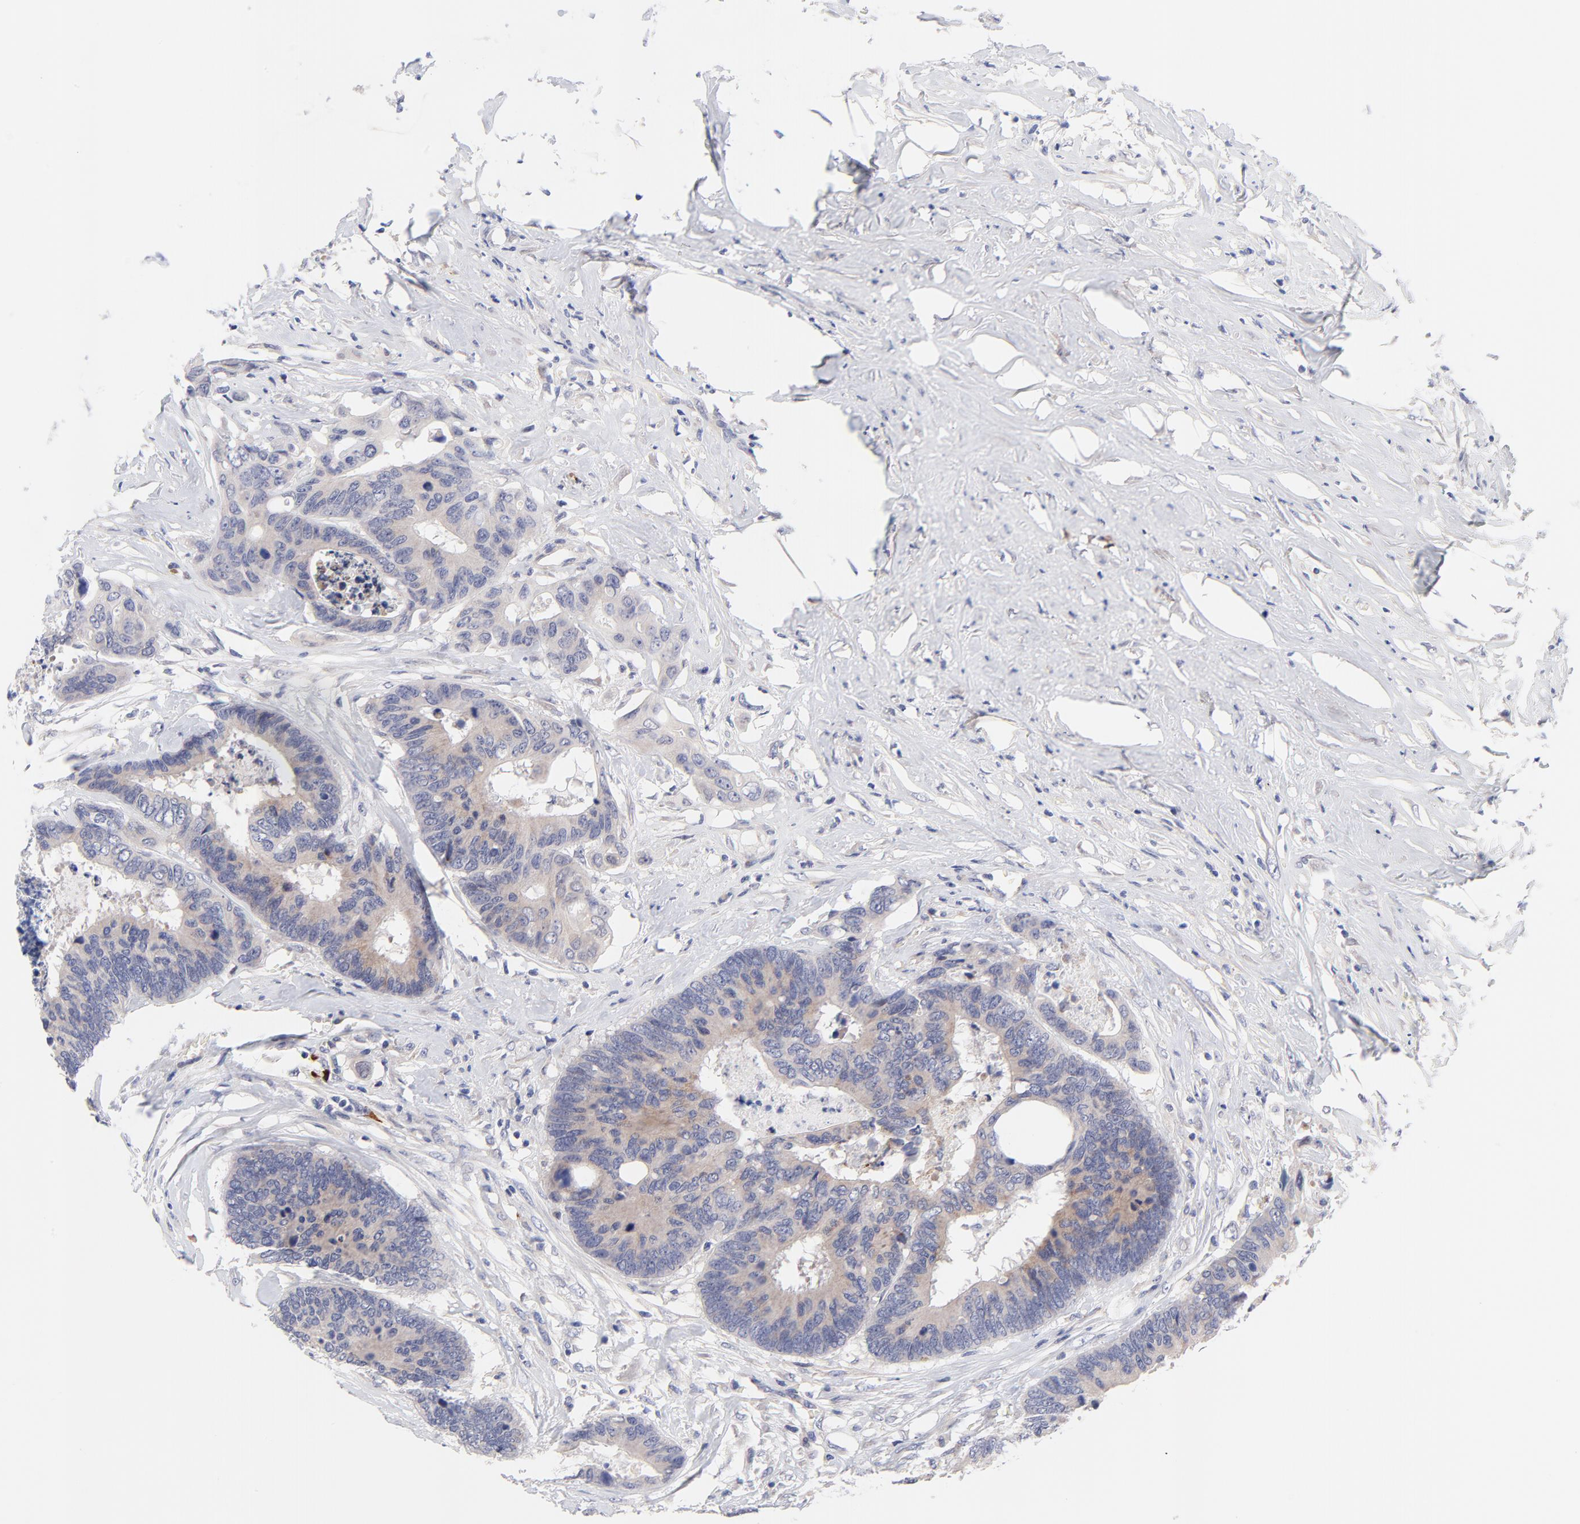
{"staining": {"intensity": "weak", "quantity": ">75%", "location": "cytoplasmic/membranous"}, "tissue": "colorectal cancer", "cell_type": "Tumor cells", "image_type": "cancer", "snomed": [{"axis": "morphology", "description": "Adenocarcinoma, NOS"}, {"axis": "topography", "description": "Rectum"}], "caption": "The immunohistochemical stain highlights weak cytoplasmic/membranous positivity in tumor cells of colorectal cancer tissue. (DAB (3,3'-diaminobenzidine) = brown stain, brightfield microscopy at high magnification).", "gene": "AFF2", "patient": {"sex": "male", "age": 55}}